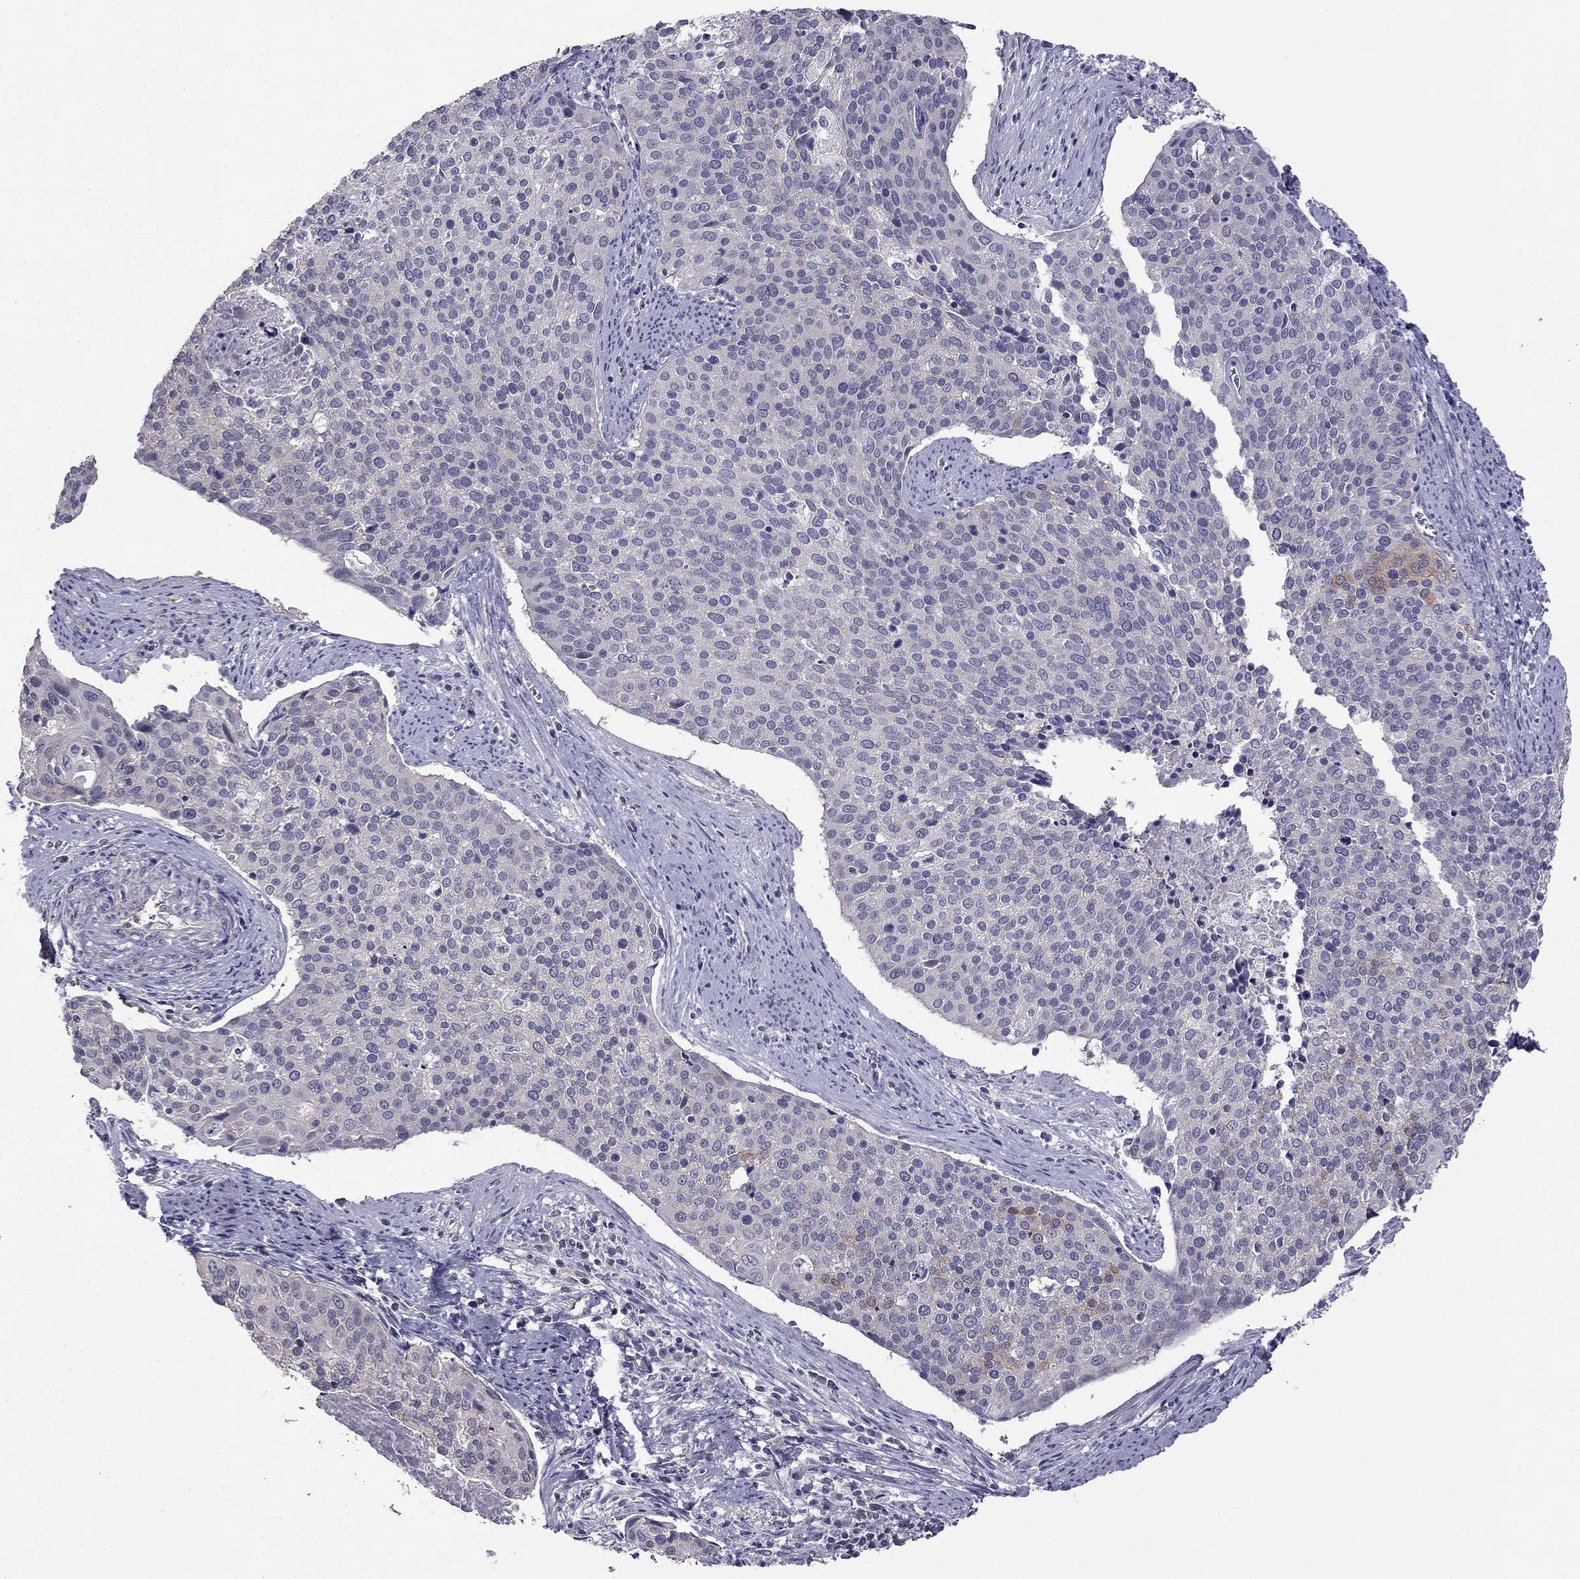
{"staining": {"intensity": "negative", "quantity": "none", "location": "none"}, "tissue": "cervical cancer", "cell_type": "Tumor cells", "image_type": "cancer", "snomed": [{"axis": "morphology", "description": "Squamous cell carcinoma, NOS"}, {"axis": "topography", "description": "Cervix"}], "caption": "Immunohistochemical staining of cervical cancer demonstrates no significant staining in tumor cells.", "gene": "HSFX1", "patient": {"sex": "female", "age": 39}}